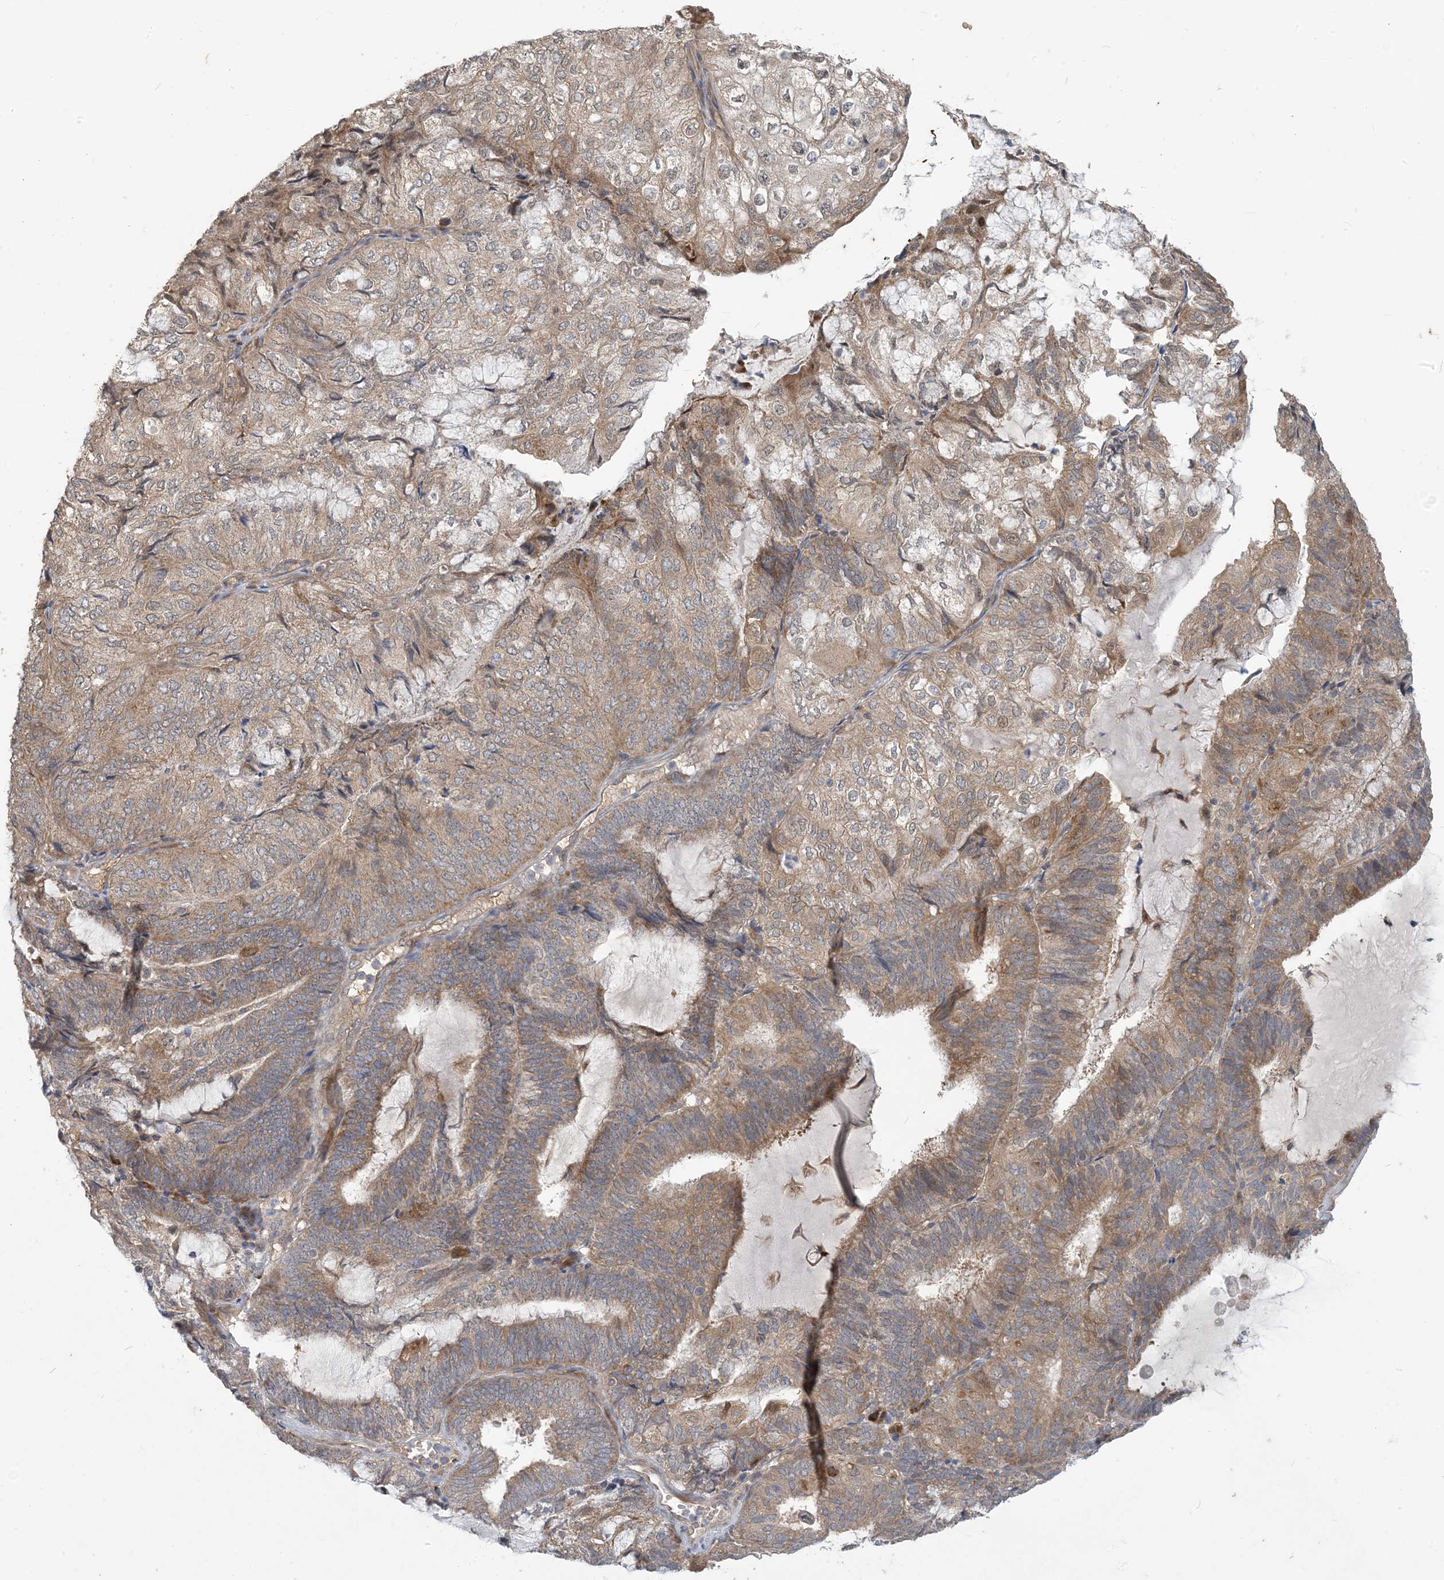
{"staining": {"intensity": "moderate", "quantity": ">75%", "location": "cytoplasmic/membranous"}, "tissue": "endometrial cancer", "cell_type": "Tumor cells", "image_type": "cancer", "snomed": [{"axis": "morphology", "description": "Adenocarcinoma, NOS"}, {"axis": "topography", "description": "Endometrium"}], "caption": "Protein analysis of endometrial adenocarcinoma tissue reveals moderate cytoplasmic/membranous positivity in approximately >75% of tumor cells. The staining was performed using DAB (3,3'-diaminobenzidine) to visualize the protein expression in brown, while the nuclei were stained in blue with hematoxylin (Magnification: 20x).", "gene": "PUSL1", "patient": {"sex": "female", "age": 81}}